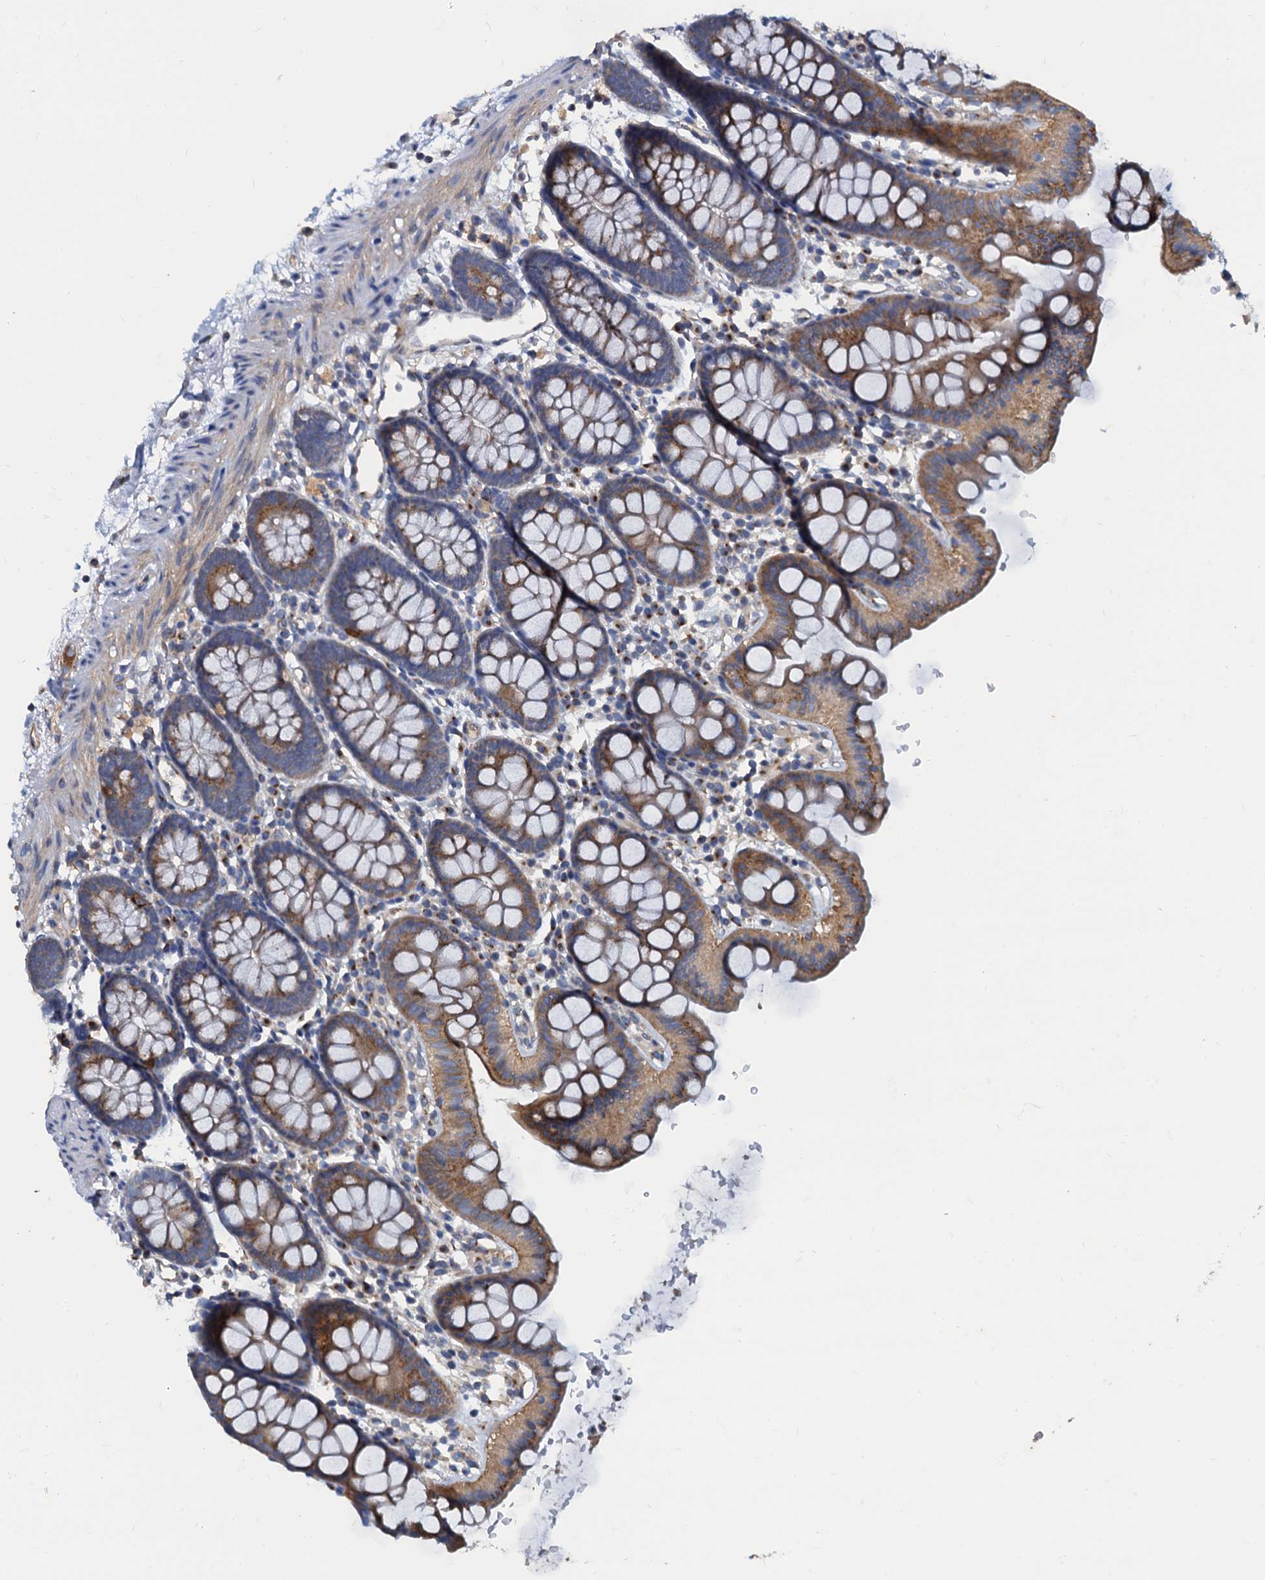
{"staining": {"intensity": "negative", "quantity": "none", "location": "none"}, "tissue": "colon", "cell_type": "Endothelial cells", "image_type": "normal", "snomed": [{"axis": "morphology", "description": "Normal tissue, NOS"}, {"axis": "topography", "description": "Colon"}], "caption": "IHC histopathology image of unremarkable colon stained for a protein (brown), which displays no expression in endothelial cells.", "gene": "NGRN", "patient": {"sex": "male", "age": 75}}